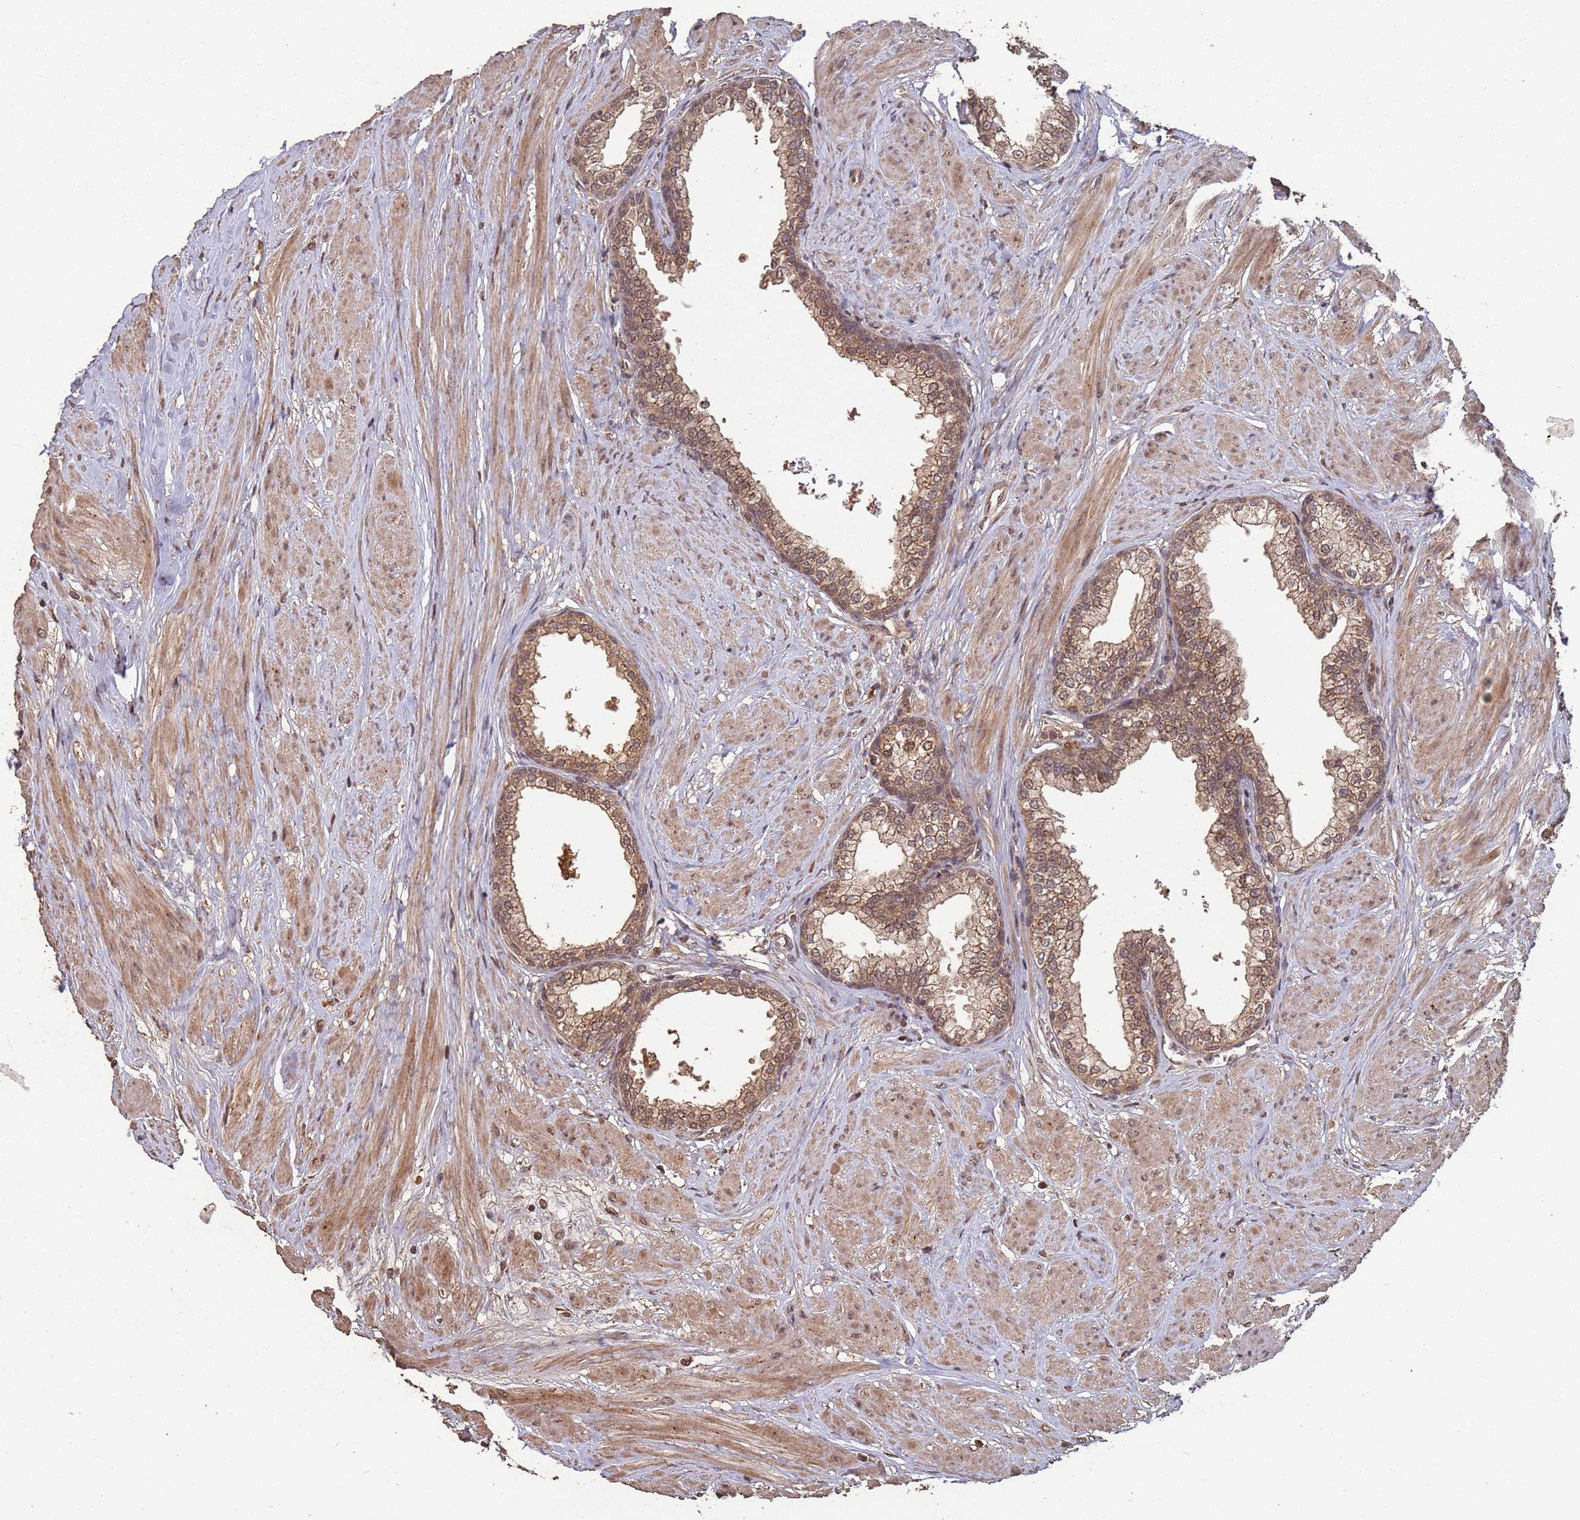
{"staining": {"intensity": "moderate", "quantity": ">75%", "location": "cytoplasmic/membranous"}, "tissue": "prostate", "cell_type": "Glandular cells", "image_type": "normal", "snomed": [{"axis": "morphology", "description": "Normal tissue, NOS"}, {"axis": "morphology", "description": "Urothelial carcinoma, Low grade"}, {"axis": "topography", "description": "Urinary bladder"}, {"axis": "topography", "description": "Prostate"}], "caption": "Glandular cells show medium levels of moderate cytoplasmic/membranous expression in about >75% of cells in benign prostate.", "gene": "FRAT1", "patient": {"sex": "male", "age": 60}}